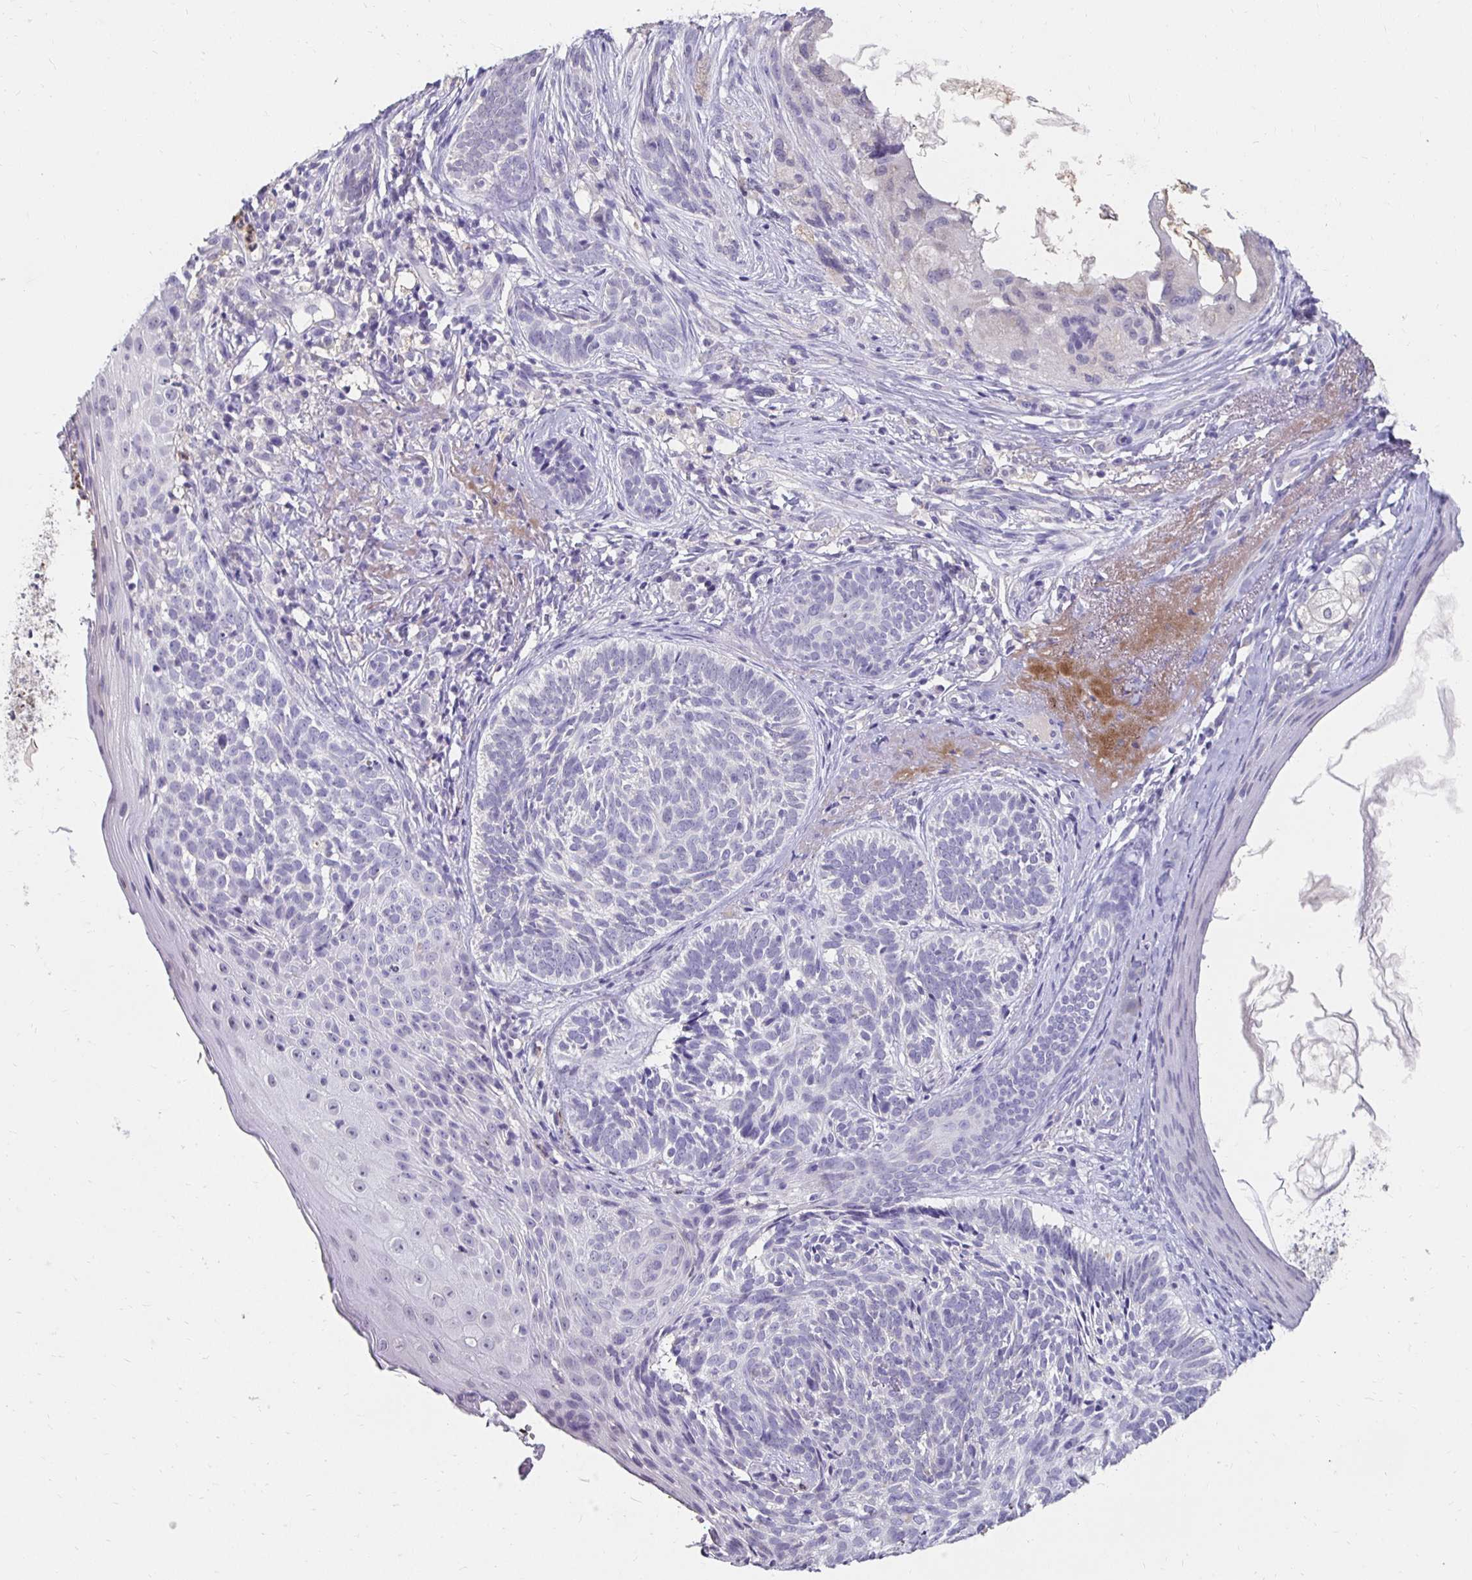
{"staining": {"intensity": "negative", "quantity": "none", "location": "none"}, "tissue": "skin cancer", "cell_type": "Tumor cells", "image_type": "cancer", "snomed": [{"axis": "morphology", "description": "Basal cell carcinoma"}, {"axis": "topography", "description": "Skin"}], "caption": "High power microscopy photomicrograph of an immunohistochemistry micrograph of skin cancer, revealing no significant positivity in tumor cells.", "gene": "GK2", "patient": {"sex": "female", "age": 74}}